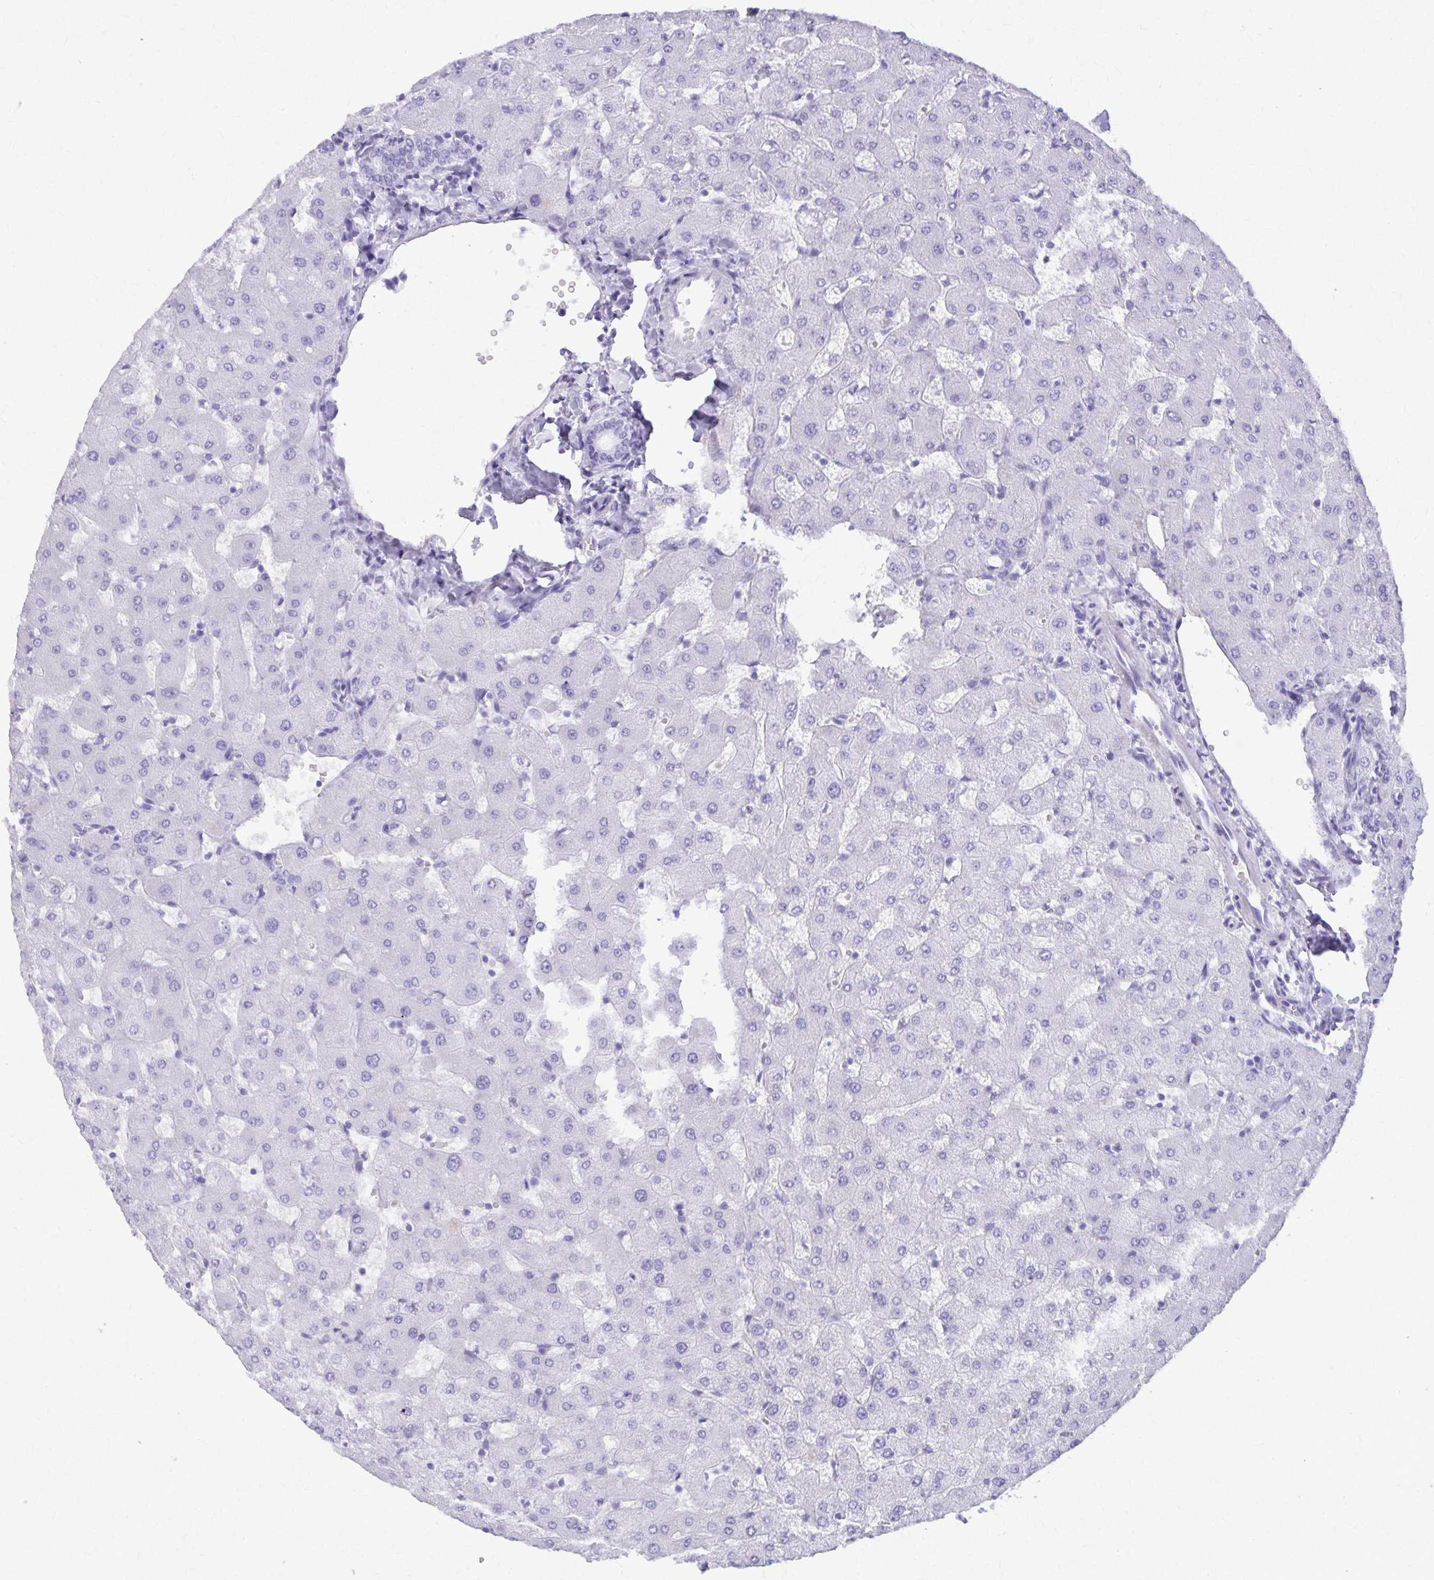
{"staining": {"intensity": "negative", "quantity": "none", "location": "none"}, "tissue": "liver", "cell_type": "Cholangiocytes", "image_type": "normal", "snomed": [{"axis": "morphology", "description": "Normal tissue, NOS"}, {"axis": "topography", "description": "Liver"}], "caption": "Immunohistochemistry of unremarkable human liver shows no expression in cholangiocytes.", "gene": "DEFA5", "patient": {"sex": "female", "age": 63}}